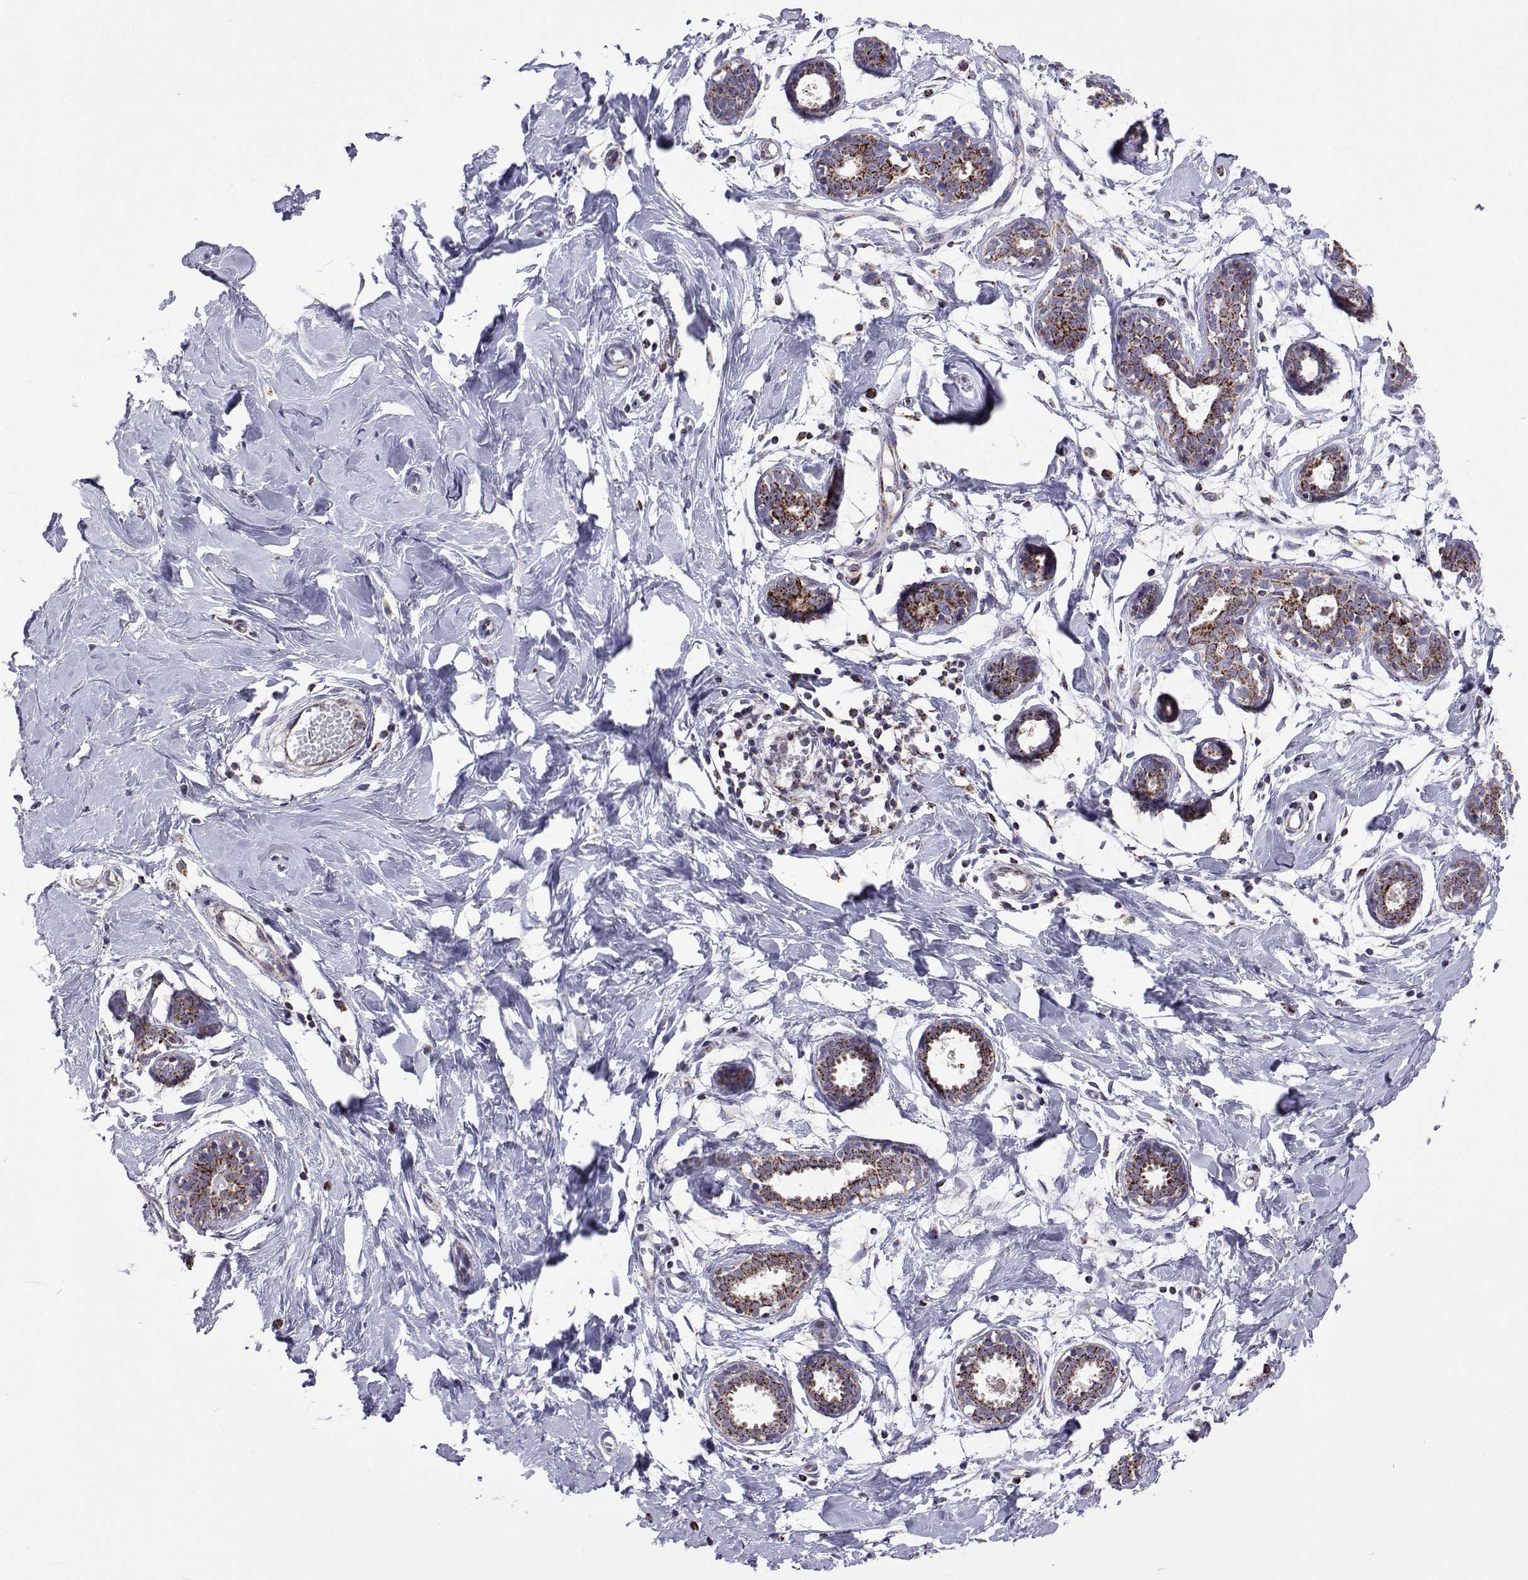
{"staining": {"intensity": "moderate", "quantity": "<25%", "location": "cytoplasmic/membranous"}, "tissue": "breast", "cell_type": "Adipocytes", "image_type": "normal", "snomed": [{"axis": "morphology", "description": "Normal tissue, NOS"}, {"axis": "topography", "description": "Breast"}], "caption": "Protein staining shows moderate cytoplasmic/membranous staining in approximately <25% of adipocytes in benign breast. The staining was performed using DAB to visualize the protein expression in brown, while the nuclei were stained in blue with hematoxylin (Magnification: 20x).", "gene": "MCCC2", "patient": {"sex": "female", "age": 27}}